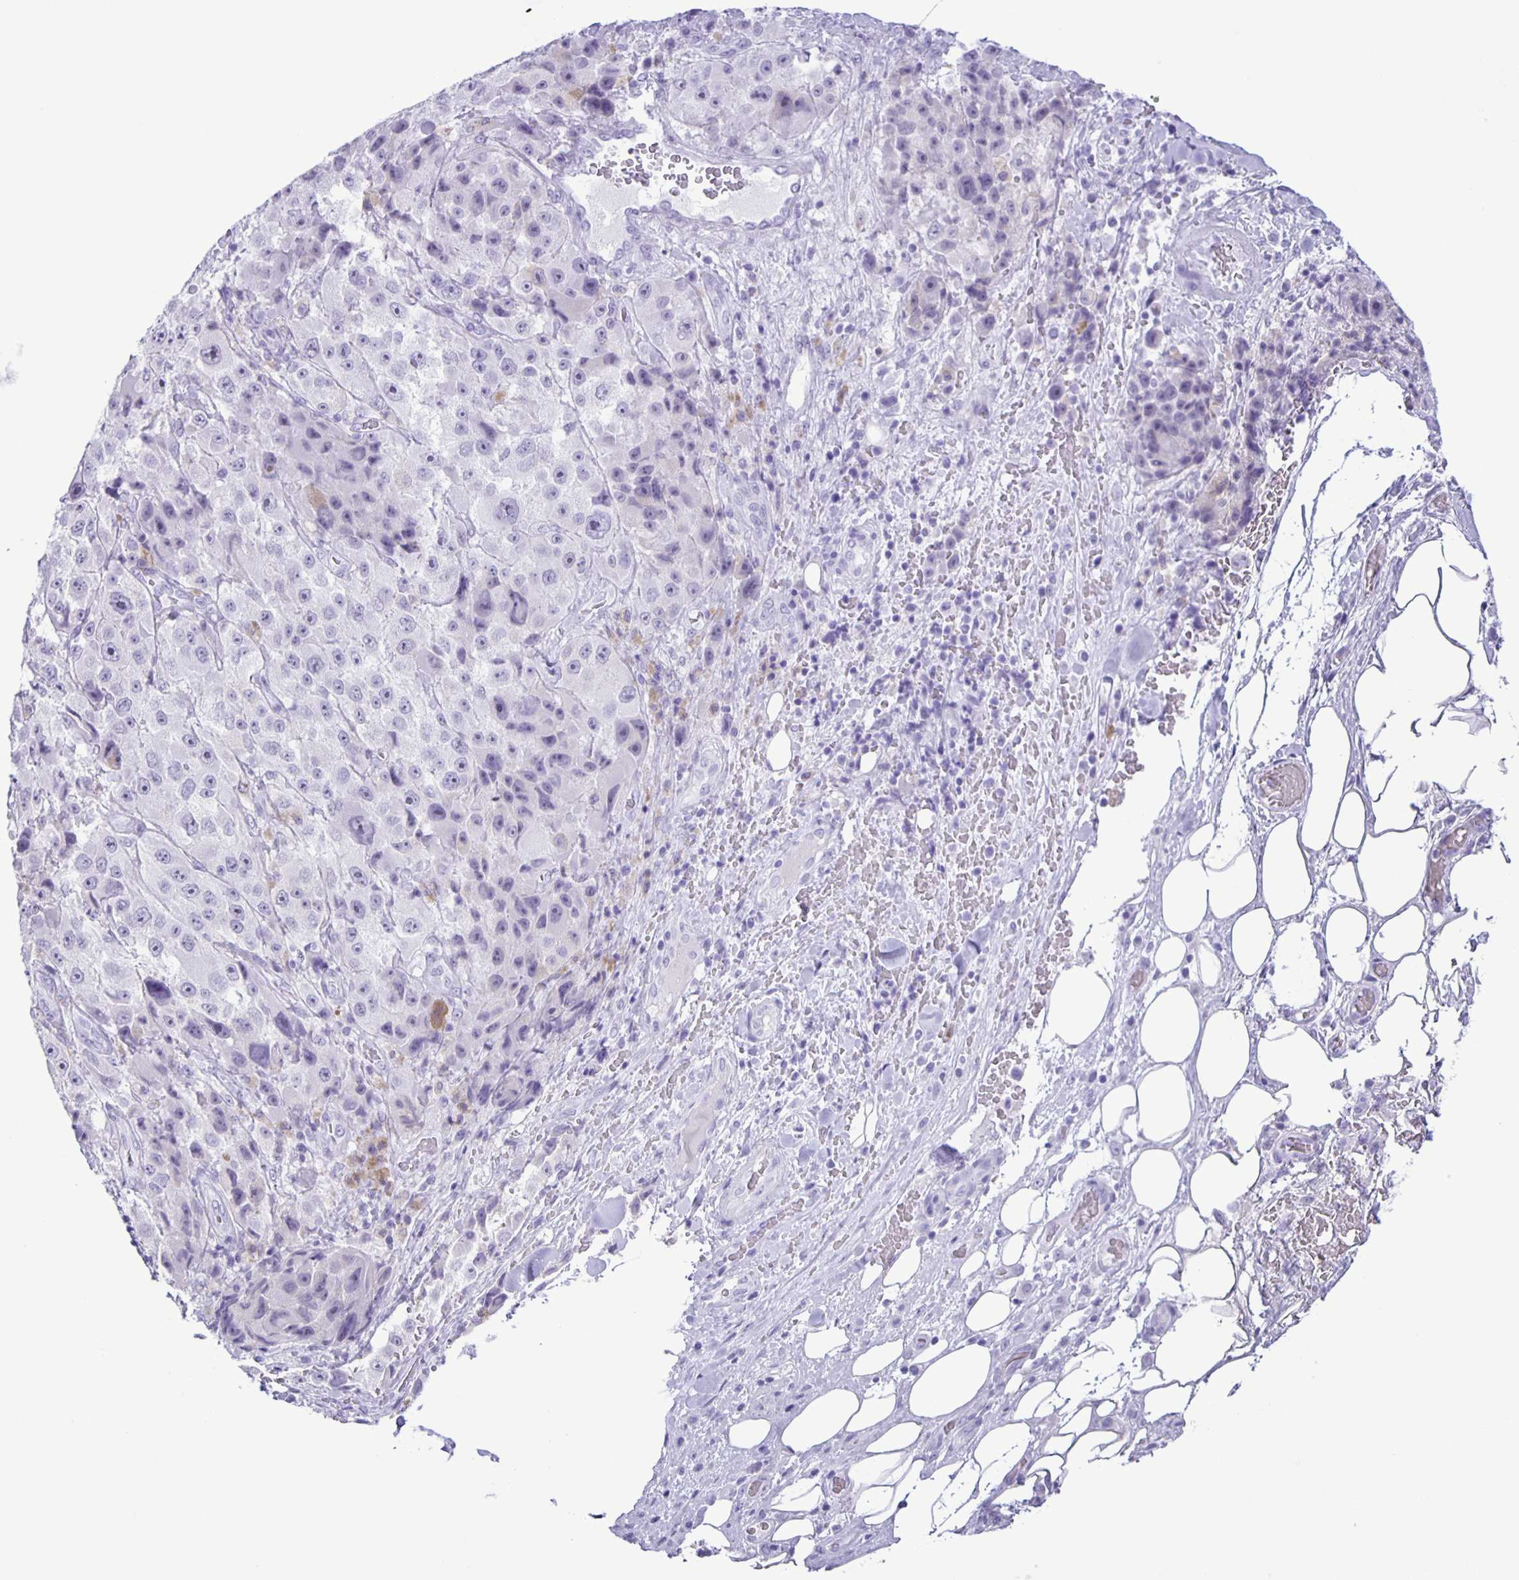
{"staining": {"intensity": "negative", "quantity": "none", "location": "none"}, "tissue": "melanoma", "cell_type": "Tumor cells", "image_type": "cancer", "snomed": [{"axis": "morphology", "description": "Malignant melanoma, Metastatic site"}, {"axis": "topography", "description": "Lymph node"}], "caption": "Malignant melanoma (metastatic site) was stained to show a protein in brown. There is no significant positivity in tumor cells.", "gene": "EZHIP", "patient": {"sex": "male", "age": 62}}